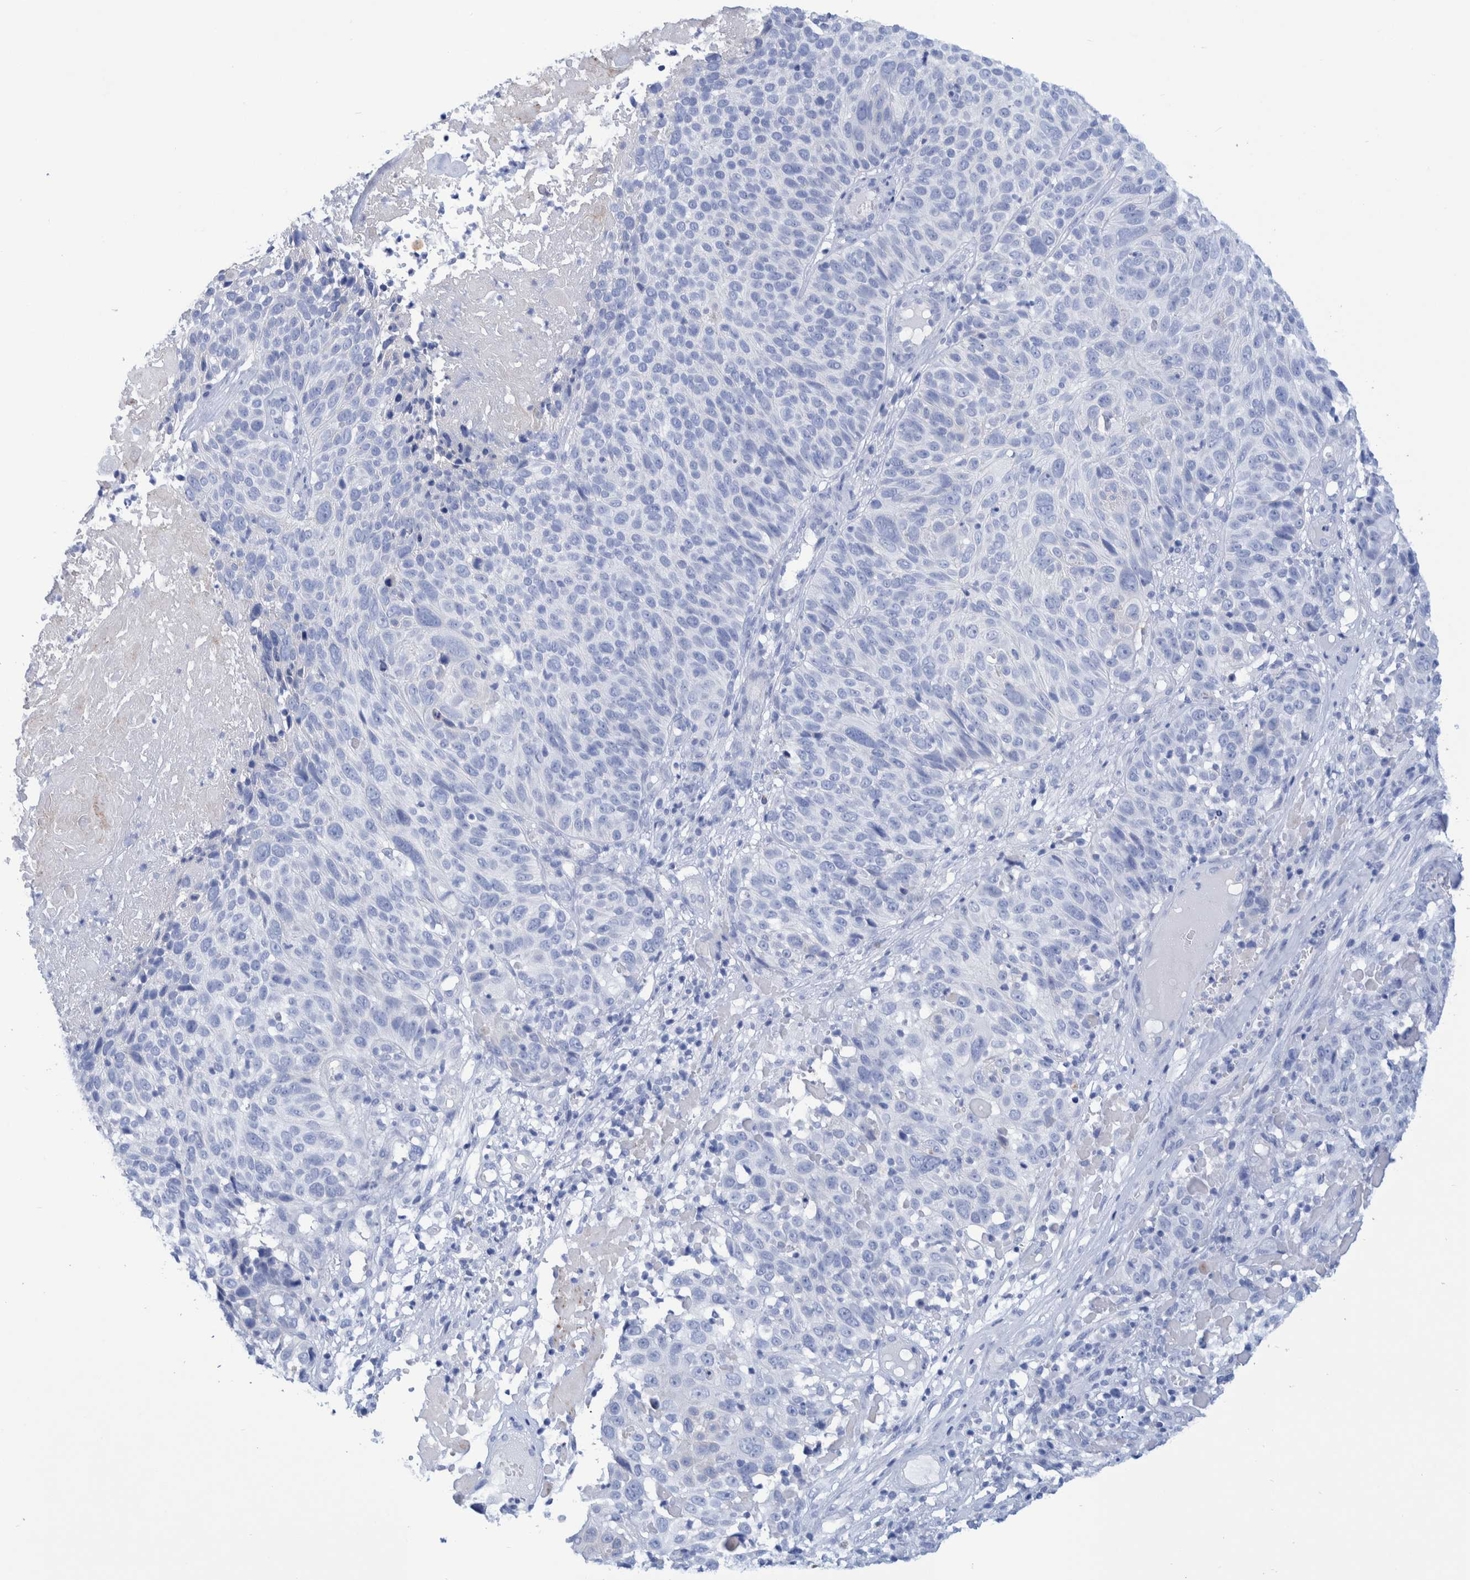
{"staining": {"intensity": "negative", "quantity": "none", "location": "none"}, "tissue": "cervical cancer", "cell_type": "Tumor cells", "image_type": "cancer", "snomed": [{"axis": "morphology", "description": "Squamous cell carcinoma, NOS"}, {"axis": "topography", "description": "Cervix"}], "caption": "IHC image of cervical cancer stained for a protein (brown), which displays no staining in tumor cells. (Brightfield microscopy of DAB immunohistochemistry at high magnification).", "gene": "PERP", "patient": {"sex": "female", "age": 74}}